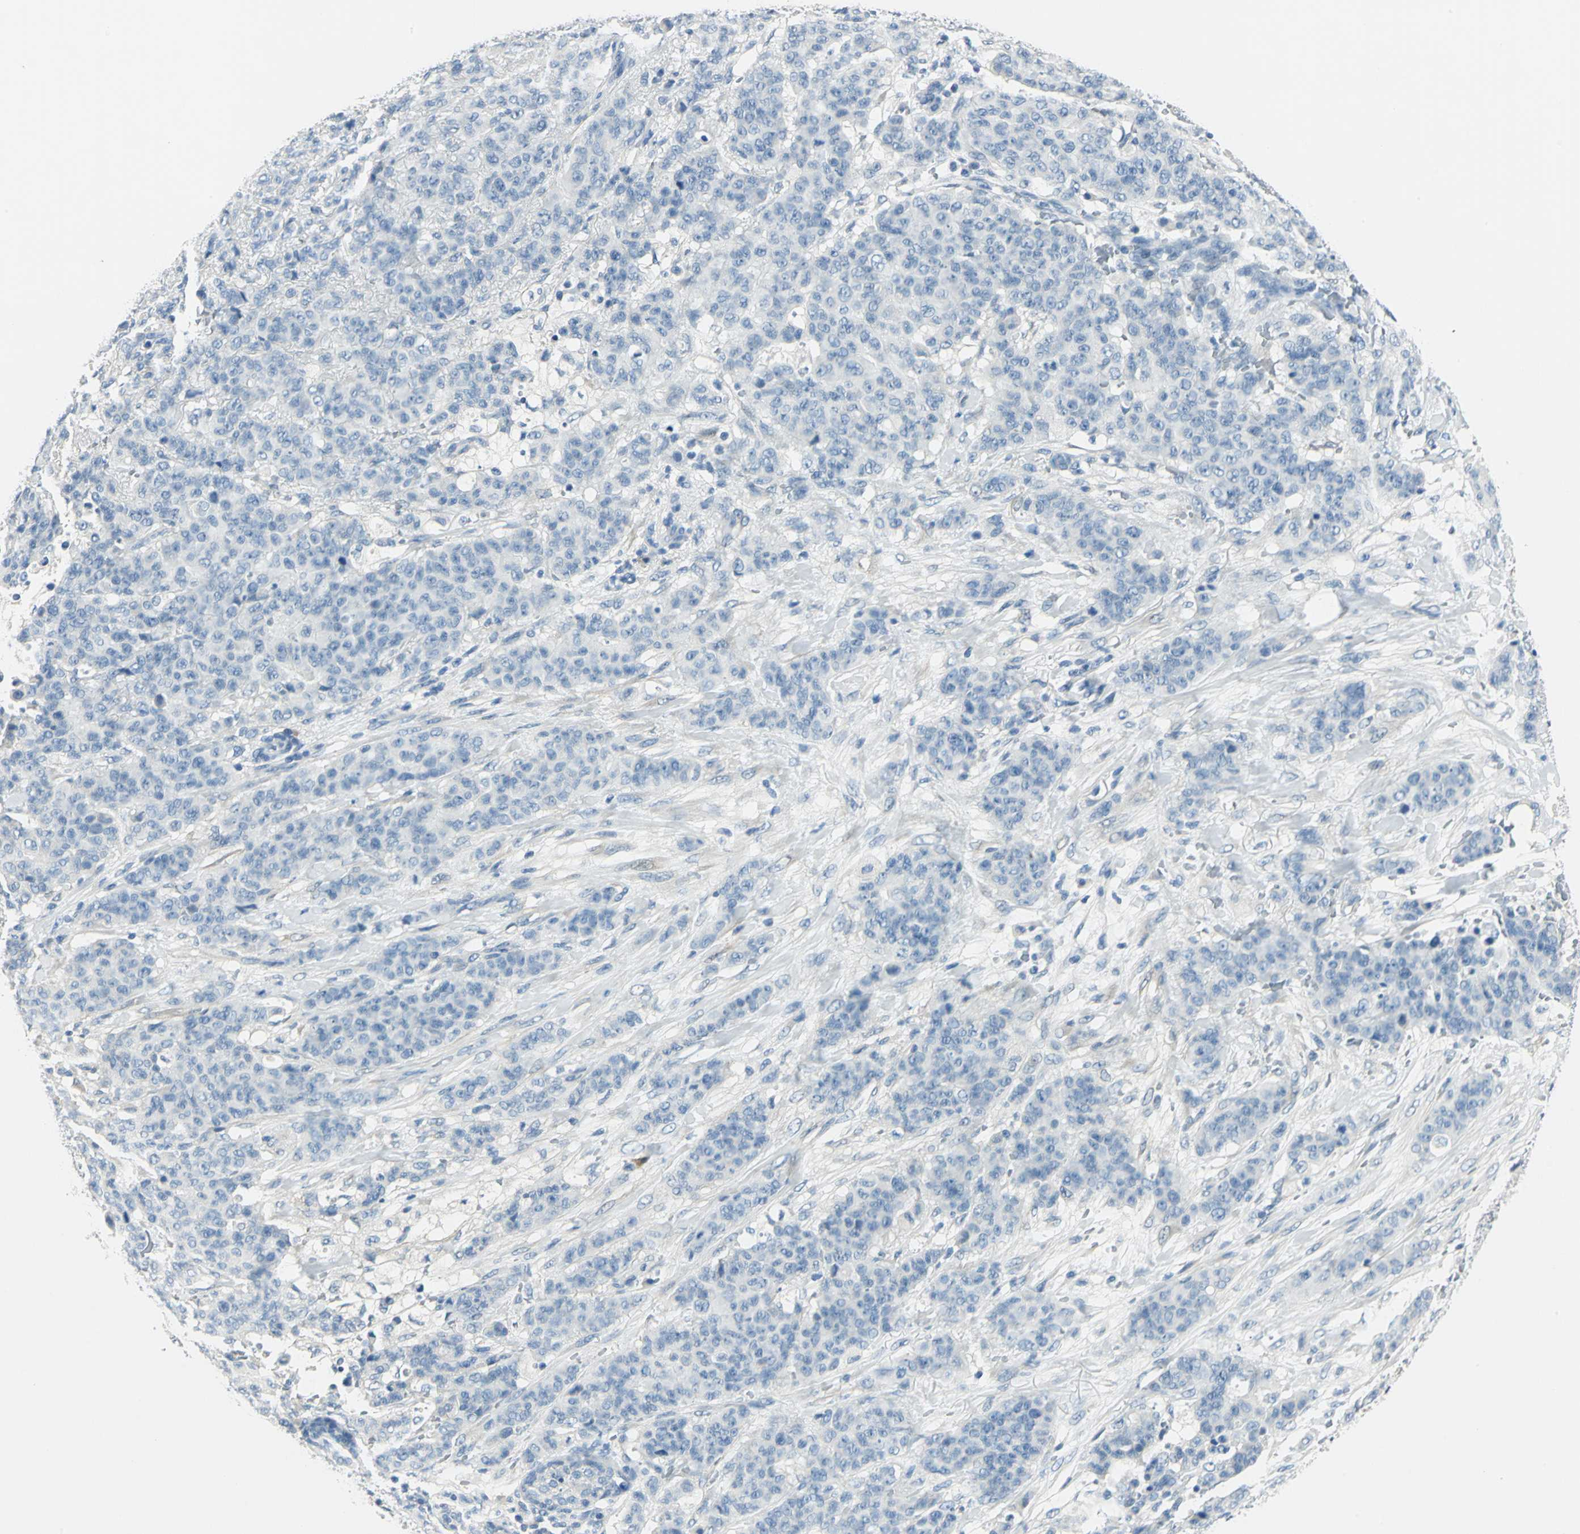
{"staining": {"intensity": "negative", "quantity": "none", "location": "none"}, "tissue": "breast cancer", "cell_type": "Tumor cells", "image_type": "cancer", "snomed": [{"axis": "morphology", "description": "Duct carcinoma"}, {"axis": "topography", "description": "Breast"}], "caption": "An image of invasive ductal carcinoma (breast) stained for a protein shows no brown staining in tumor cells.", "gene": "UCHL1", "patient": {"sex": "female", "age": 40}}